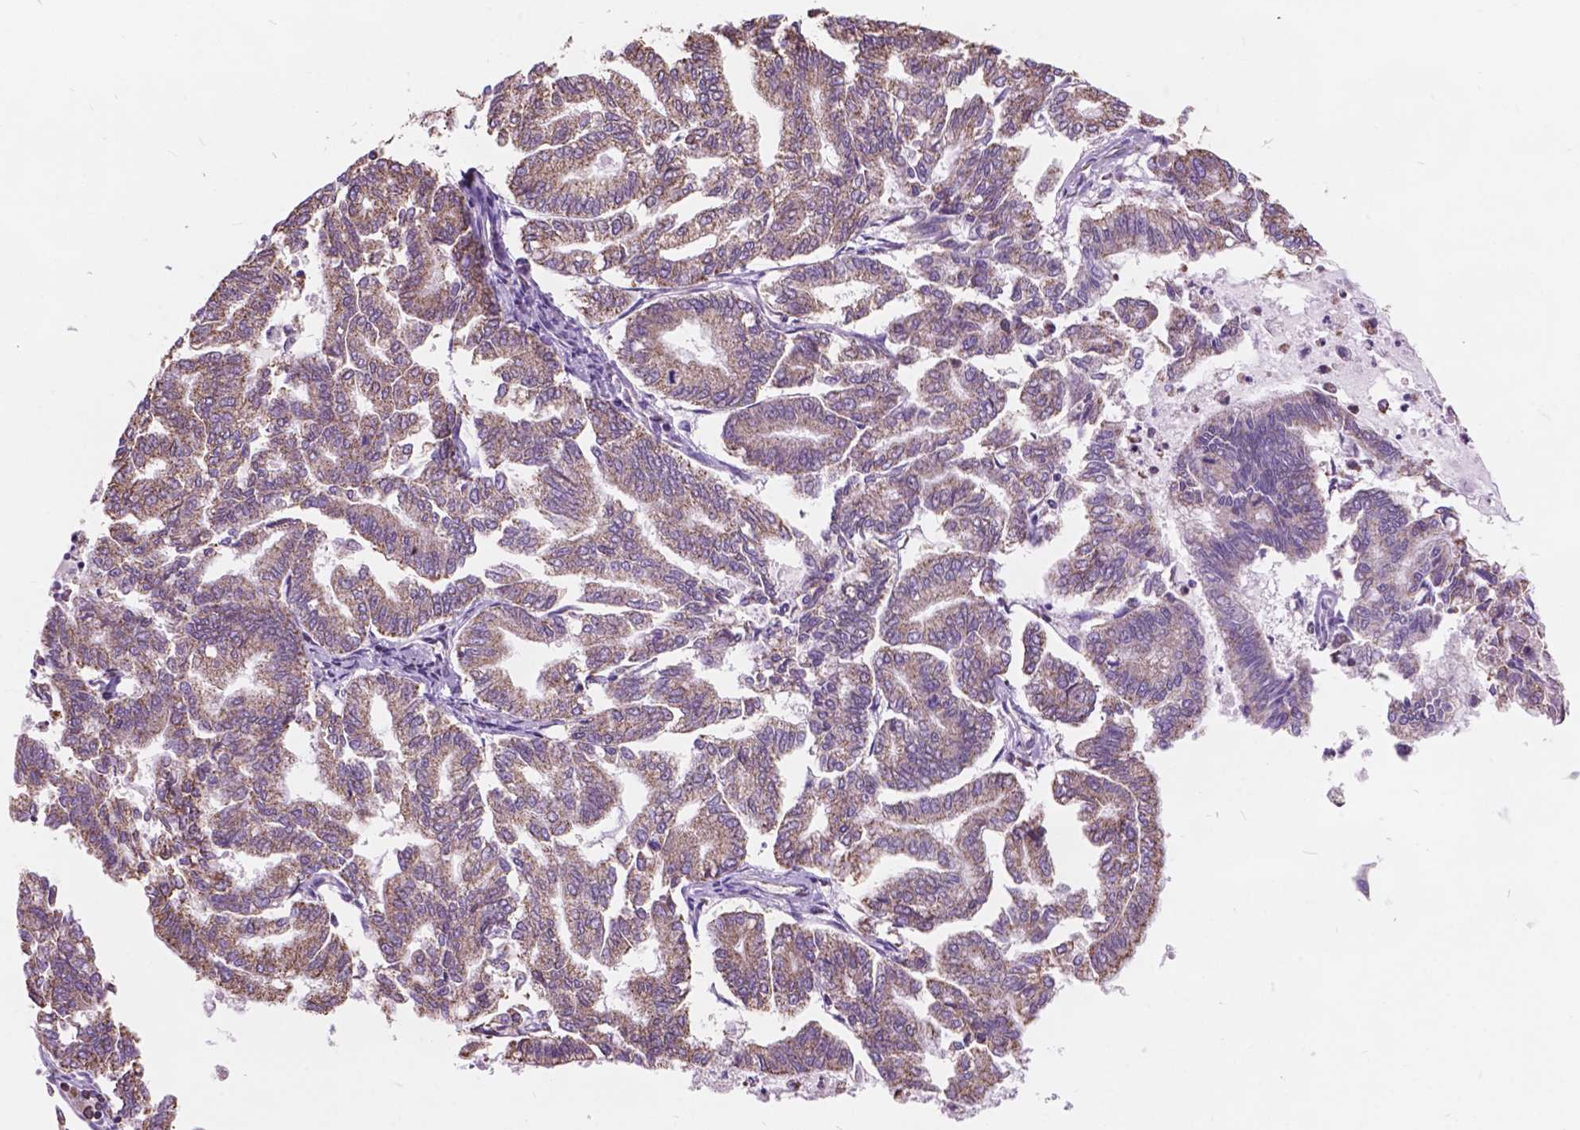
{"staining": {"intensity": "moderate", "quantity": ">75%", "location": "cytoplasmic/membranous"}, "tissue": "endometrial cancer", "cell_type": "Tumor cells", "image_type": "cancer", "snomed": [{"axis": "morphology", "description": "Adenocarcinoma, NOS"}, {"axis": "topography", "description": "Endometrium"}], "caption": "Brown immunohistochemical staining in human adenocarcinoma (endometrial) demonstrates moderate cytoplasmic/membranous positivity in approximately >75% of tumor cells.", "gene": "SCOC", "patient": {"sex": "female", "age": 79}}